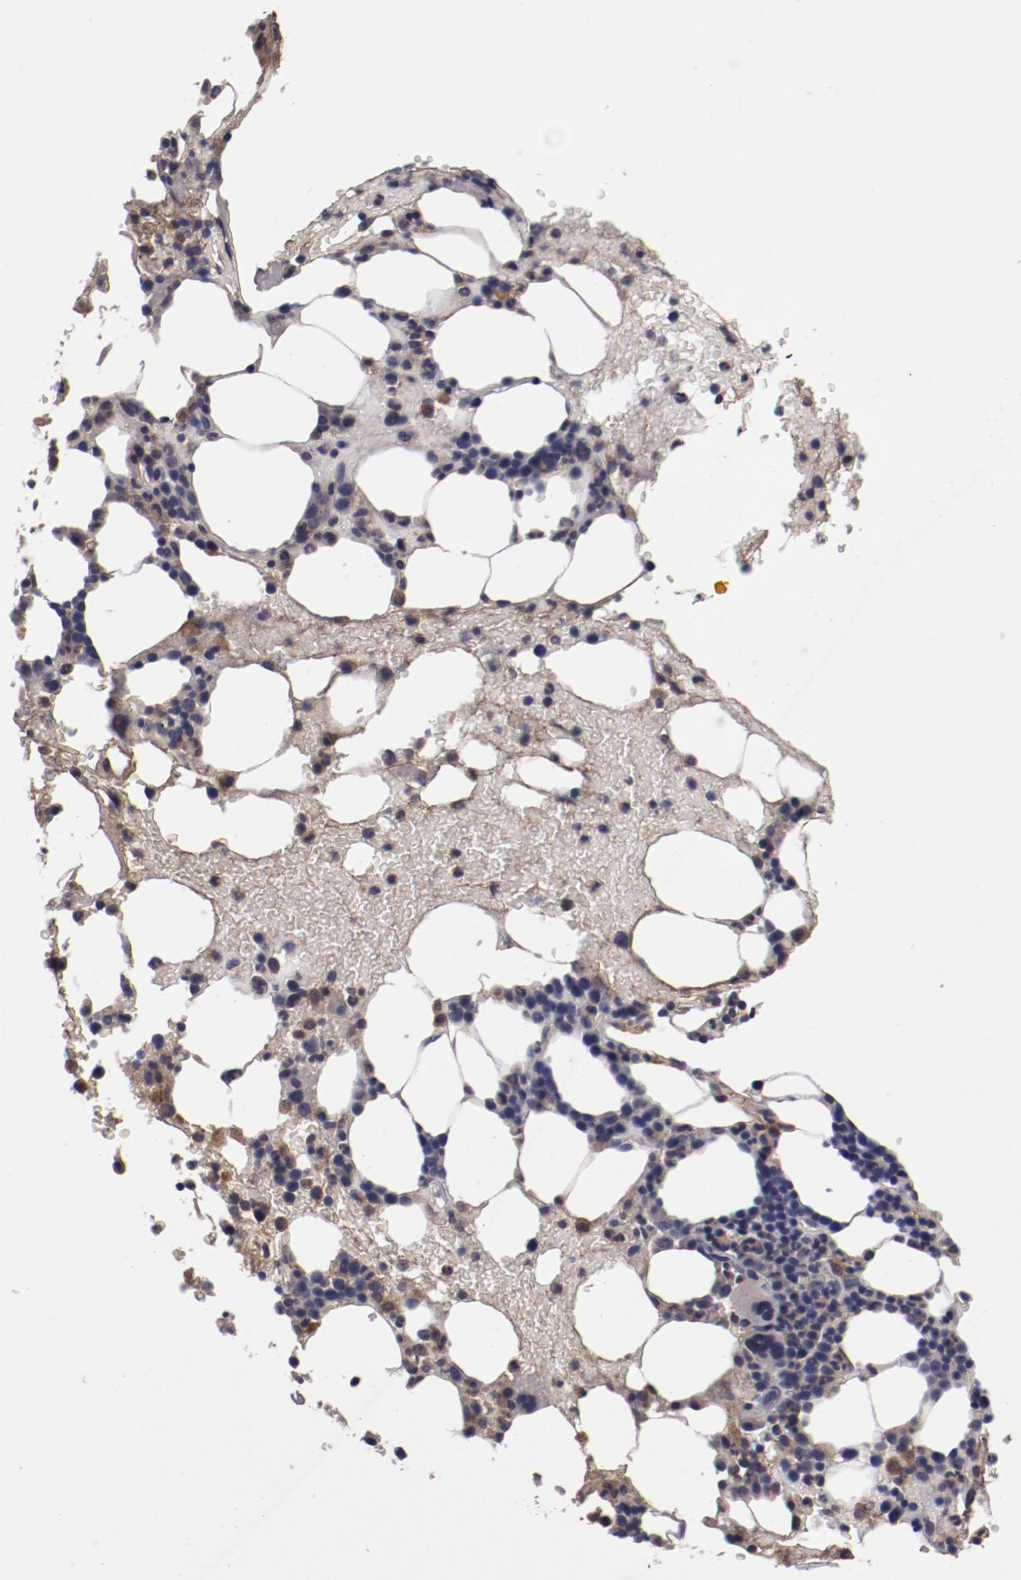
{"staining": {"intensity": "moderate", "quantity": "25%-75%", "location": "cytoplasmic/membranous"}, "tissue": "bone marrow", "cell_type": "Hematopoietic cells", "image_type": "normal", "snomed": [{"axis": "morphology", "description": "Normal tissue, NOS"}, {"axis": "topography", "description": "Bone marrow"}], "caption": "Protein analysis of benign bone marrow exhibits moderate cytoplasmic/membranous positivity in about 25%-75% of hematopoietic cells. (DAB IHC, brown staining for protein, blue staining for nuclei).", "gene": "CP", "patient": {"sex": "female", "age": 84}}